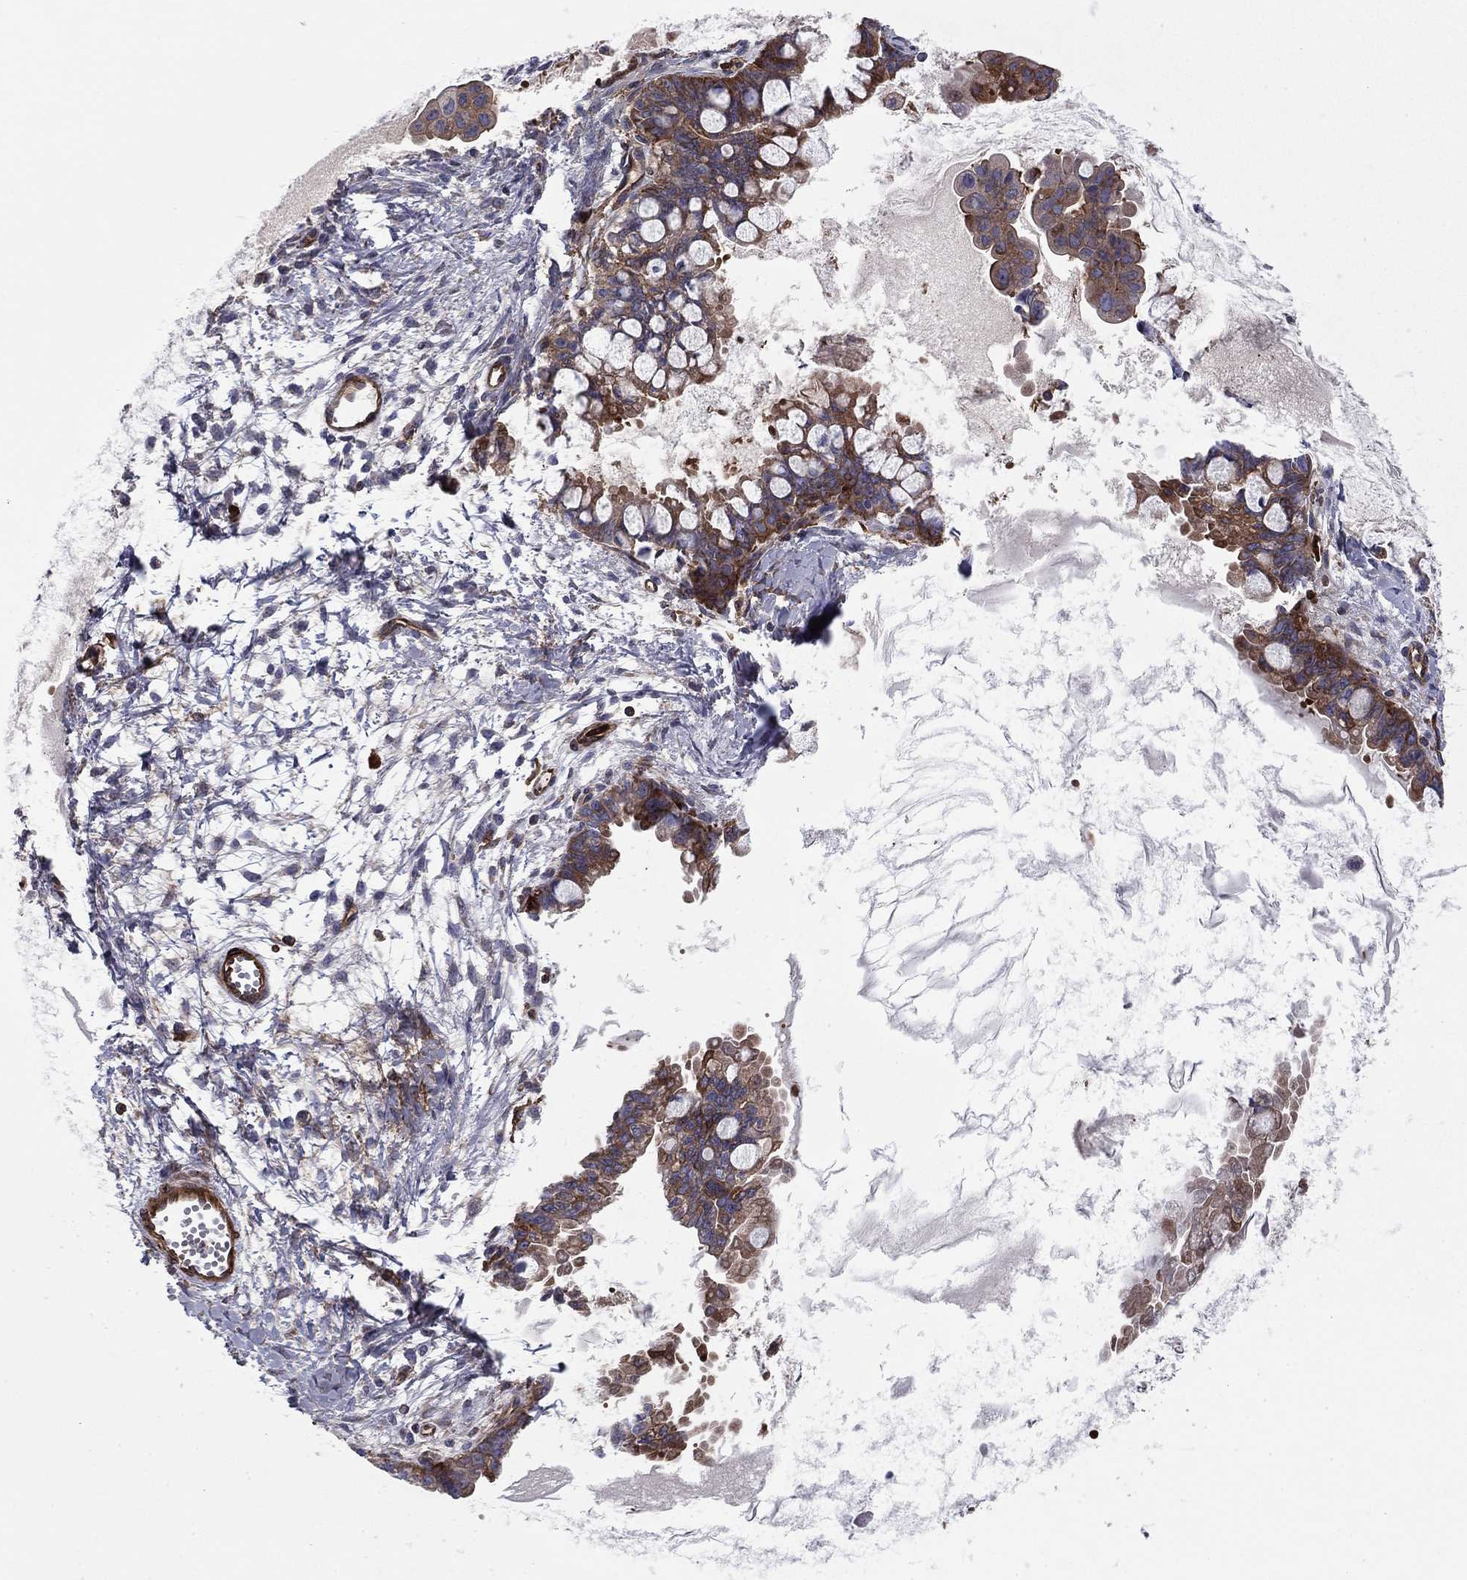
{"staining": {"intensity": "moderate", "quantity": ">75%", "location": "cytoplasmic/membranous"}, "tissue": "ovarian cancer", "cell_type": "Tumor cells", "image_type": "cancer", "snomed": [{"axis": "morphology", "description": "Cystadenocarcinoma, mucinous, NOS"}, {"axis": "topography", "description": "Ovary"}], "caption": "This histopathology image displays immunohistochemistry staining of human ovarian mucinous cystadenocarcinoma, with medium moderate cytoplasmic/membranous expression in approximately >75% of tumor cells.", "gene": "EHBP1L1", "patient": {"sex": "female", "age": 63}}